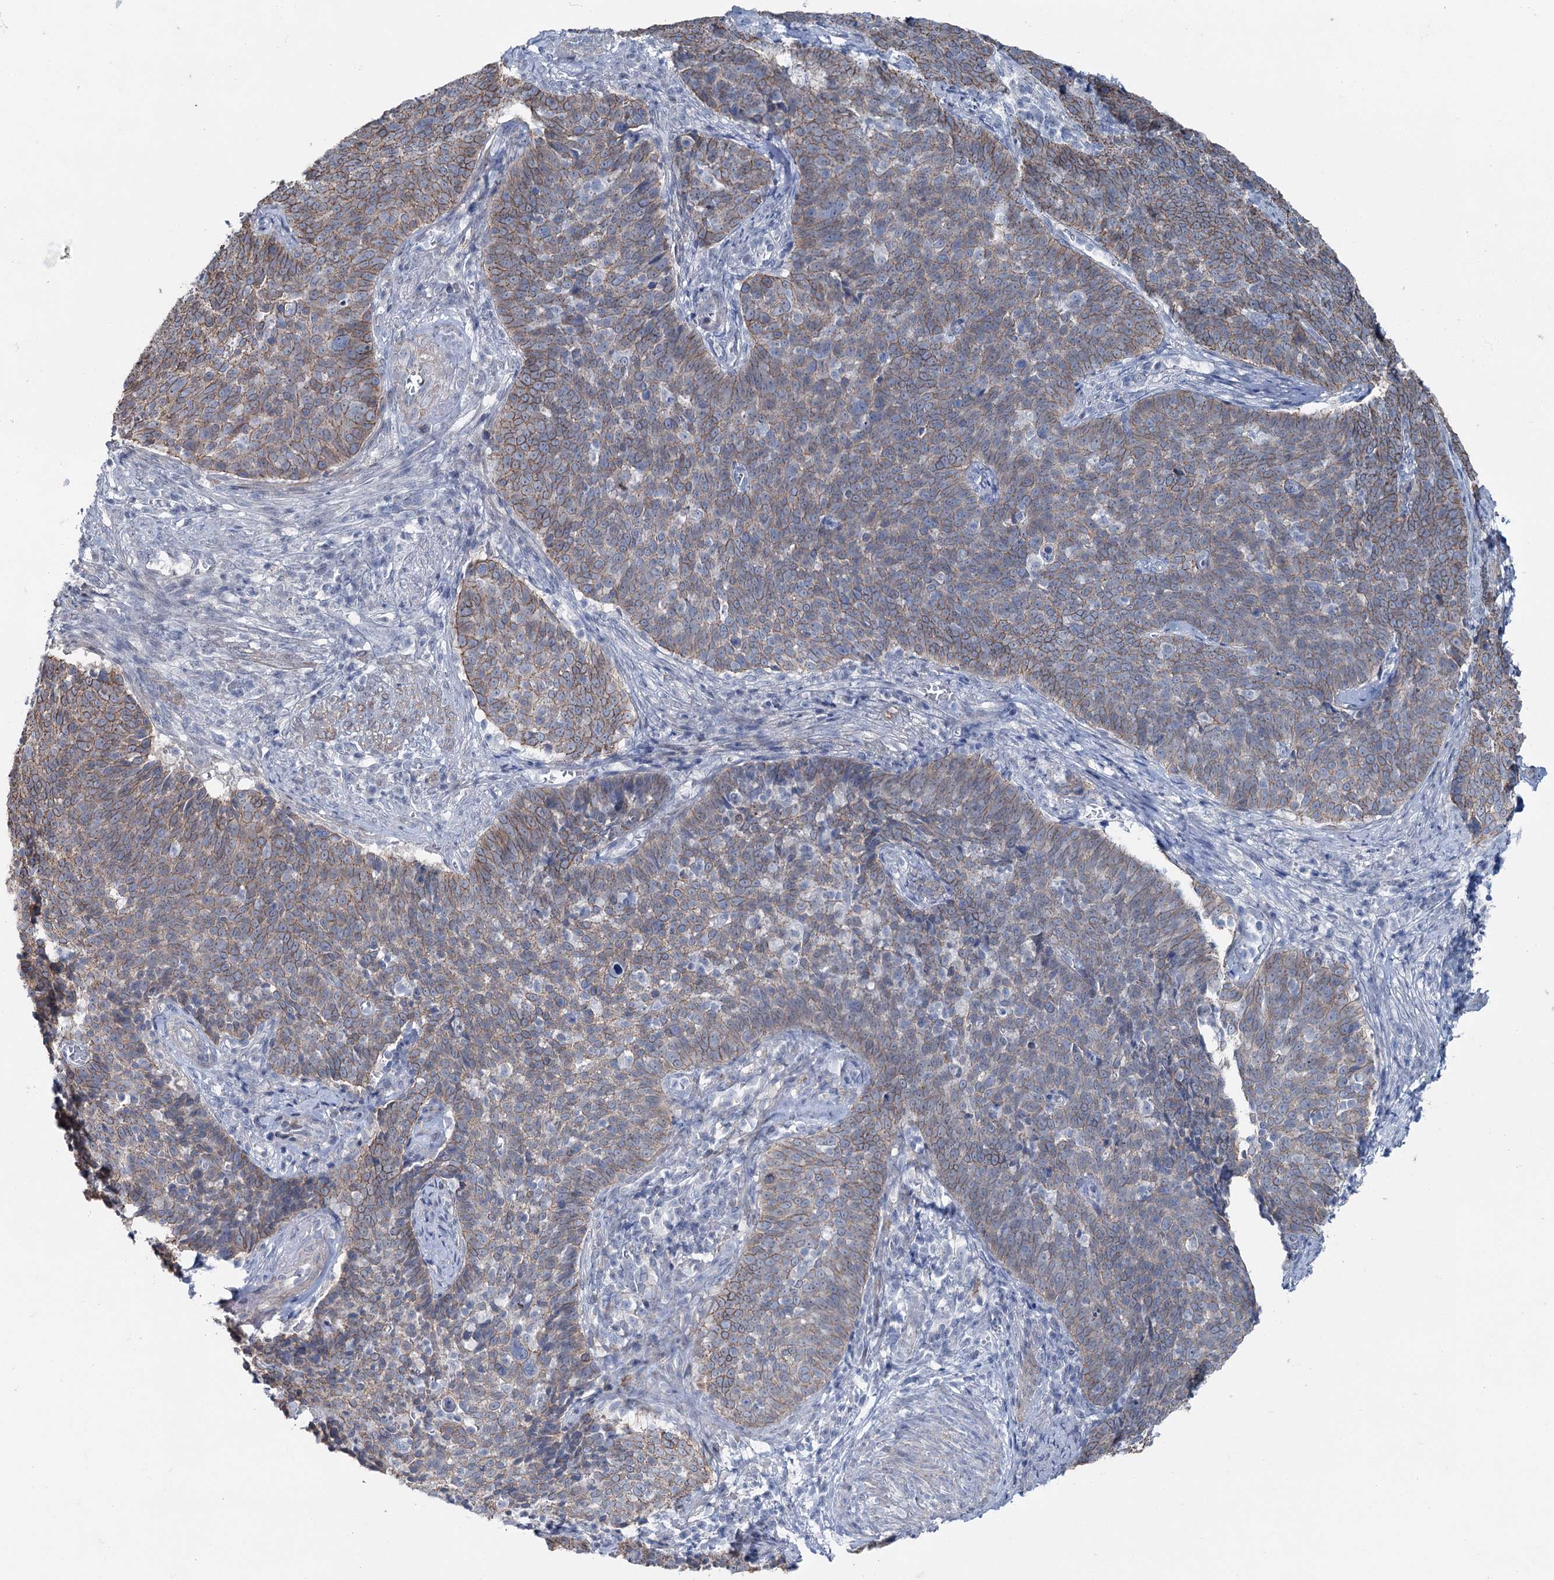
{"staining": {"intensity": "moderate", "quantity": "25%-75%", "location": "cytoplasmic/membranous"}, "tissue": "cervical cancer", "cell_type": "Tumor cells", "image_type": "cancer", "snomed": [{"axis": "morphology", "description": "Squamous cell carcinoma, NOS"}, {"axis": "topography", "description": "Cervix"}], "caption": "Immunohistochemistry (IHC) image of neoplastic tissue: human cervical cancer (squamous cell carcinoma) stained using immunohistochemistry (IHC) displays medium levels of moderate protein expression localized specifically in the cytoplasmic/membranous of tumor cells, appearing as a cytoplasmic/membranous brown color.", "gene": "FAM120B", "patient": {"sex": "female", "age": 39}}